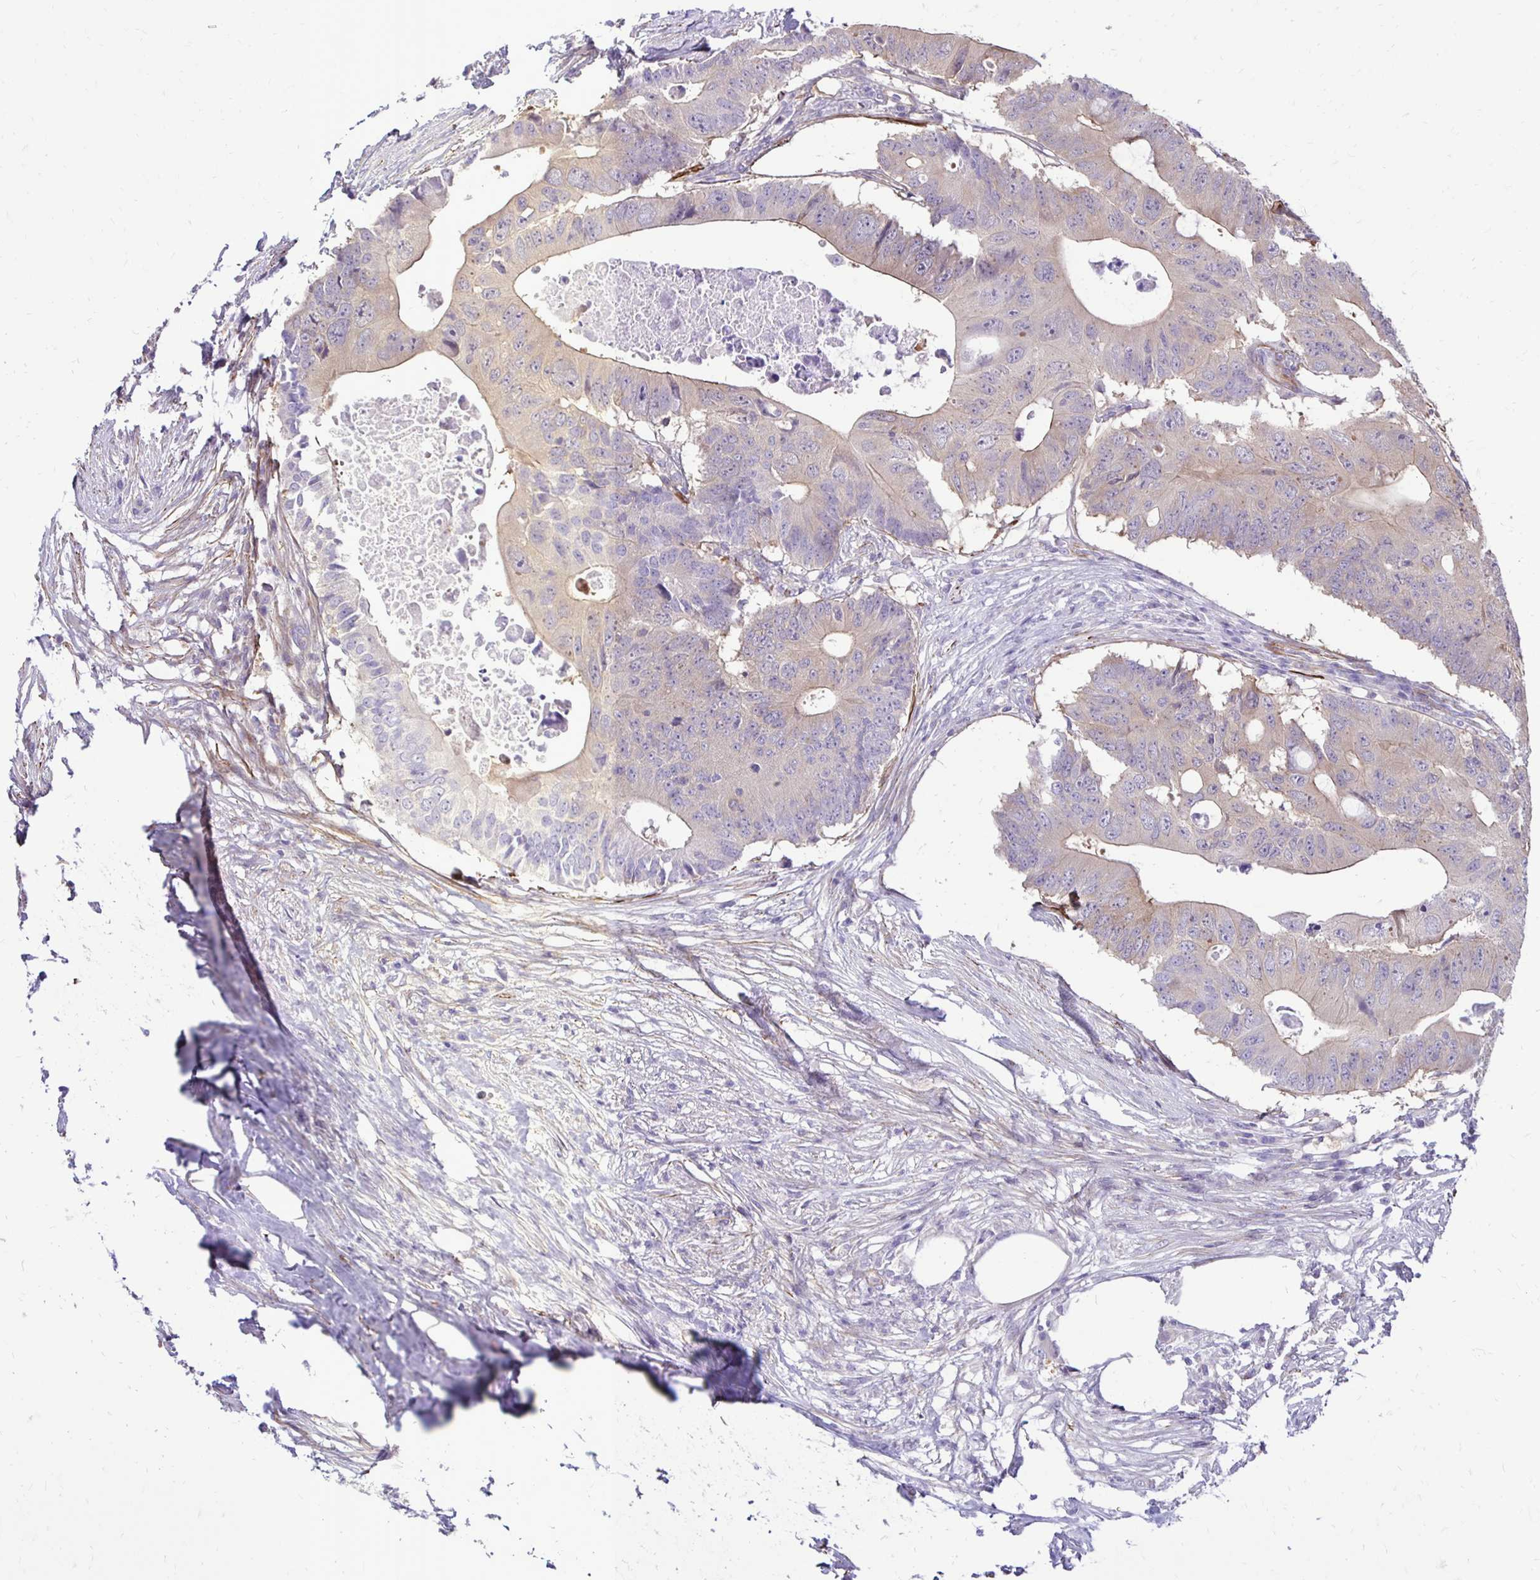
{"staining": {"intensity": "weak", "quantity": "25%-75%", "location": "cytoplasmic/membranous"}, "tissue": "colorectal cancer", "cell_type": "Tumor cells", "image_type": "cancer", "snomed": [{"axis": "morphology", "description": "Adenocarcinoma, NOS"}, {"axis": "topography", "description": "Colon"}], "caption": "Immunohistochemical staining of human colorectal adenocarcinoma reveals low levels of weak cytoplasmic/membranous staining in about 25%-75% of tumor cells.", "gene": "CTPS1", "patient": {"sex": "male", "age": 71}}